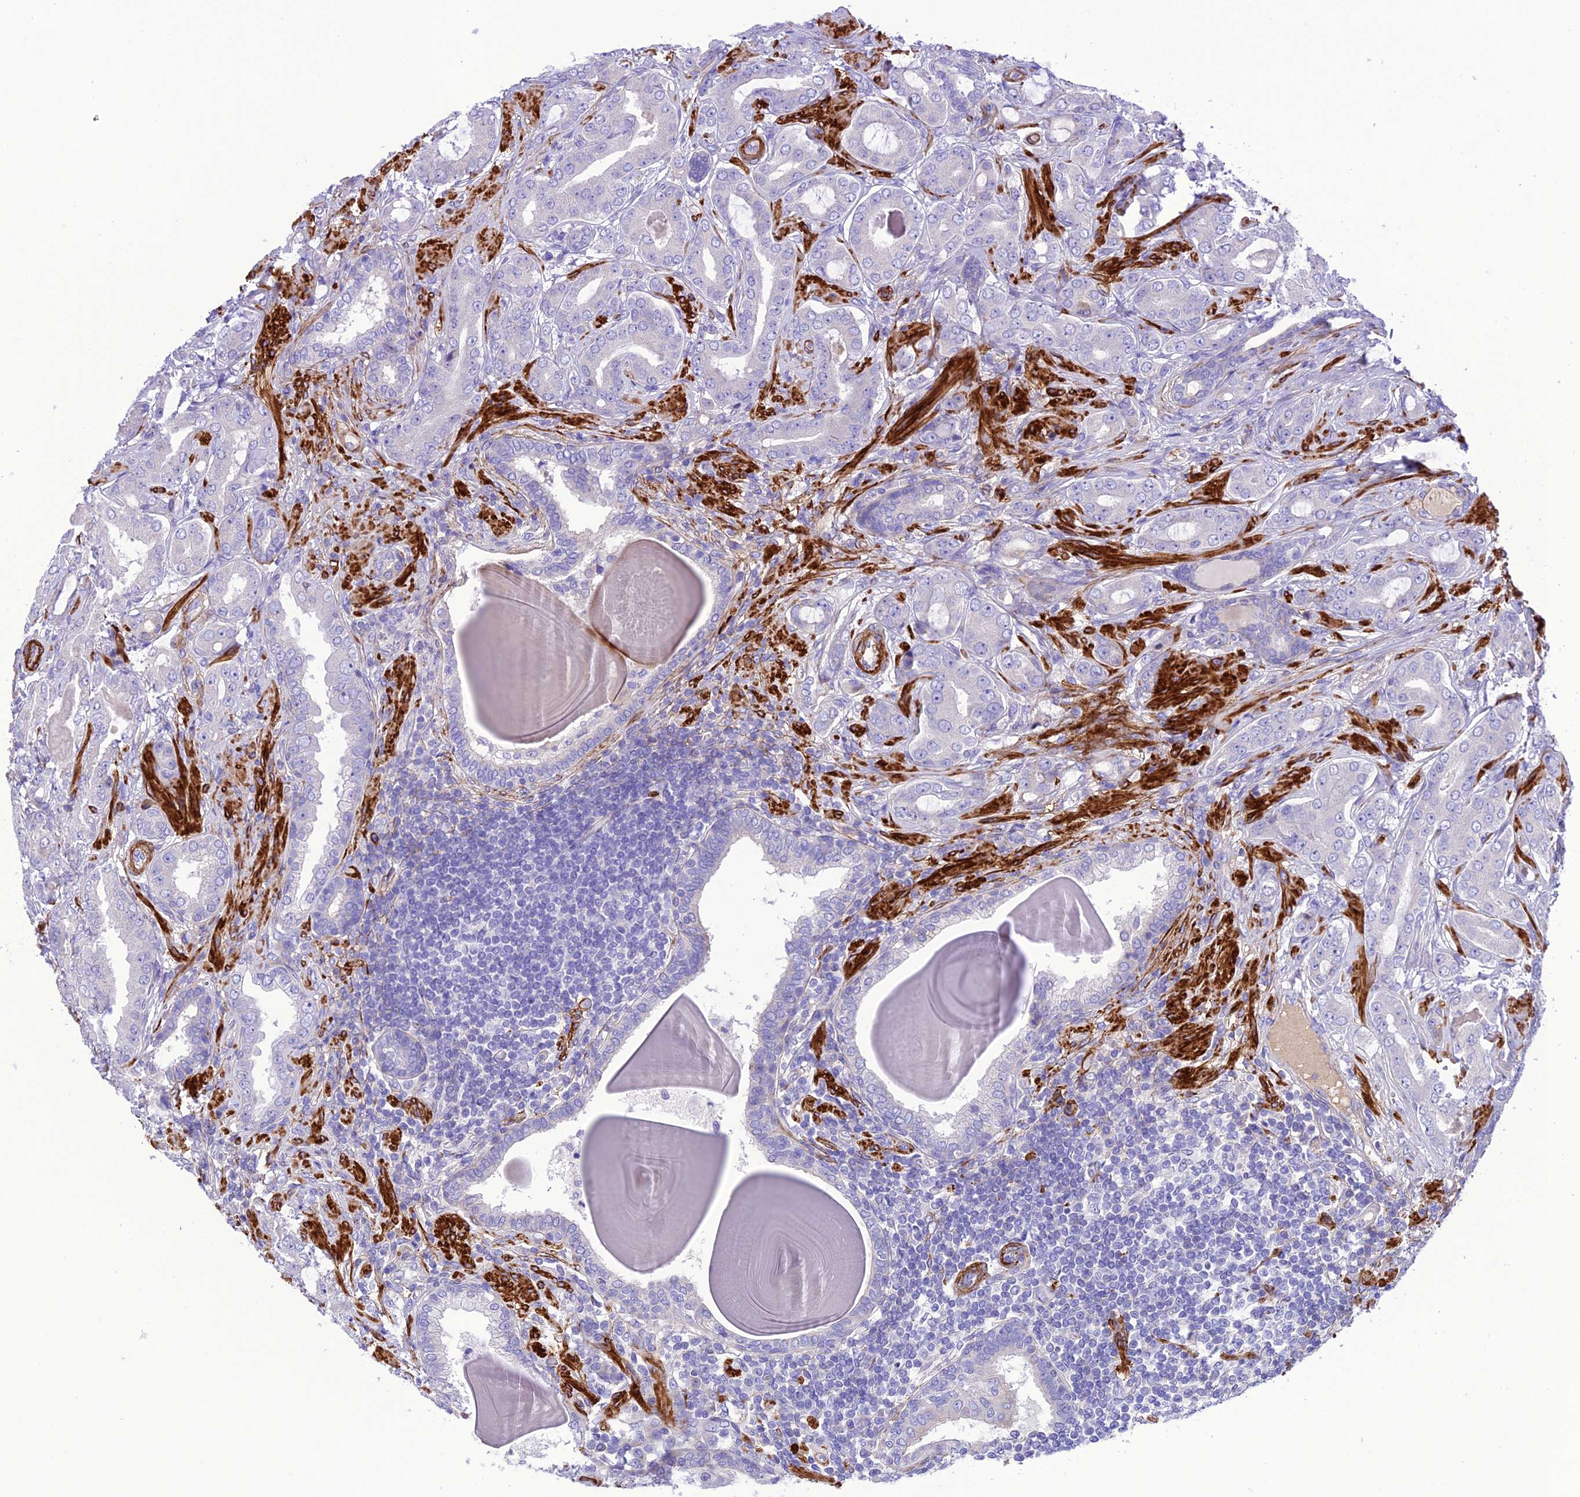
{"staining": {"intensity": "negative", "quantity": "none", "location": "none"}, "tissue": "prostate cancer", "cell_type": "Tumor cells", "image_type": "cancer", "snomed": [{"axis": "morphology", "description": "Adenocarcinoma, Low grade"}, {"axis": "topography", "description": "Prostate"}], "caption": "This is an immunohistochemistry histopathology image of human prostate cancer. There is no expression in tumor cells.", "gene": "FRA10AC1", "patient": {"sex": "male", "age": 57}}